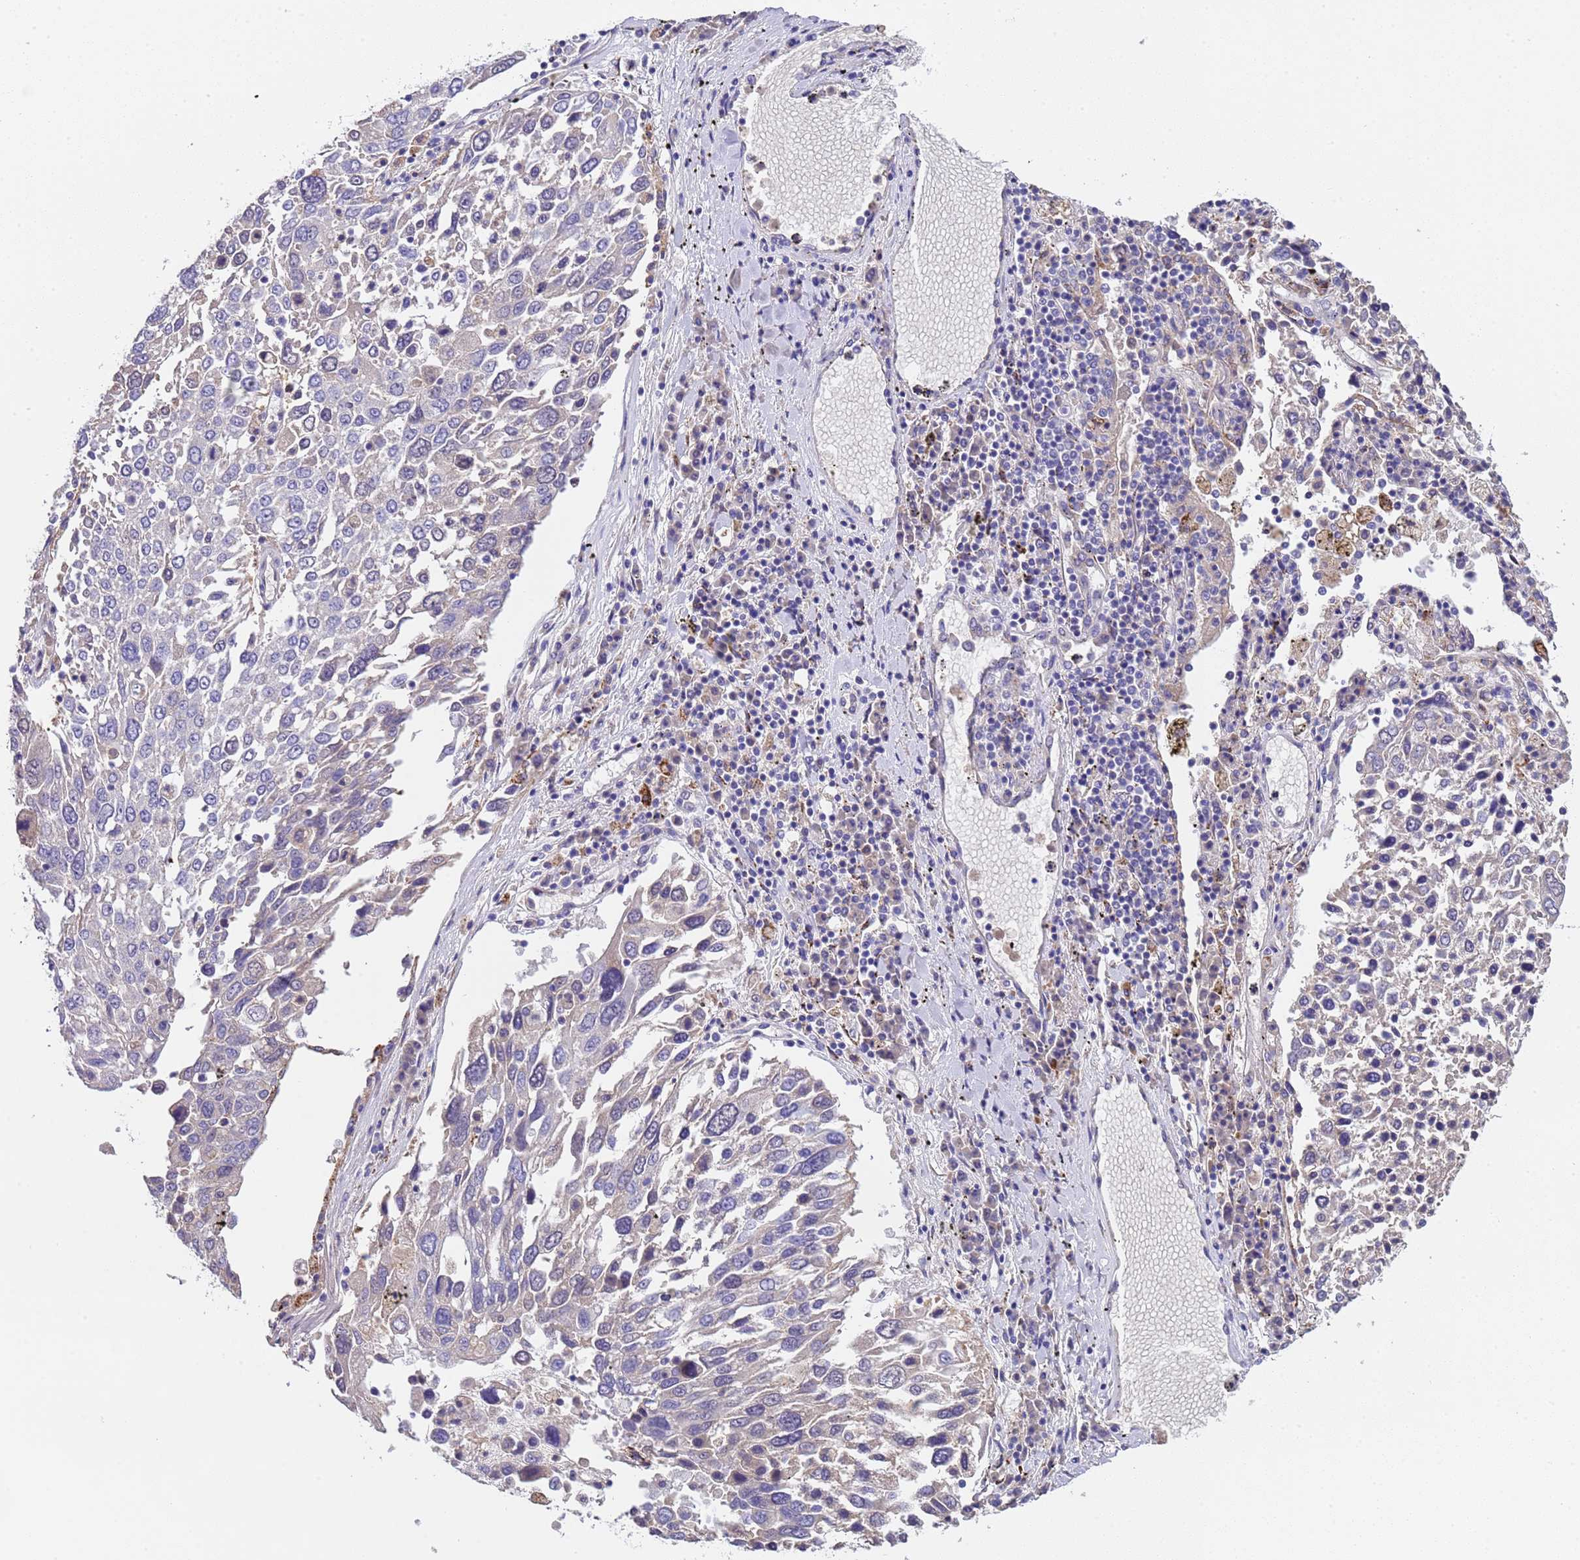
{"staining": {"intensity": "negative", "quantity": "none", "location": "none"}, "tissue": "lung cancer", "cell_type": "Tumor cells", "image_type": "cancer", "snomed": [{"axis": "morphology", "description": "Squamous cell carcinoma, NOS"}, {"axis": "topography", "description": "Lung"}], "caption": "IHC image of lung cancer stained for a protein (brown), which exhibits no positivity in tumor cells.", "gene": "SLC24A3", "patient": {"sex": "male", "age": 65}}